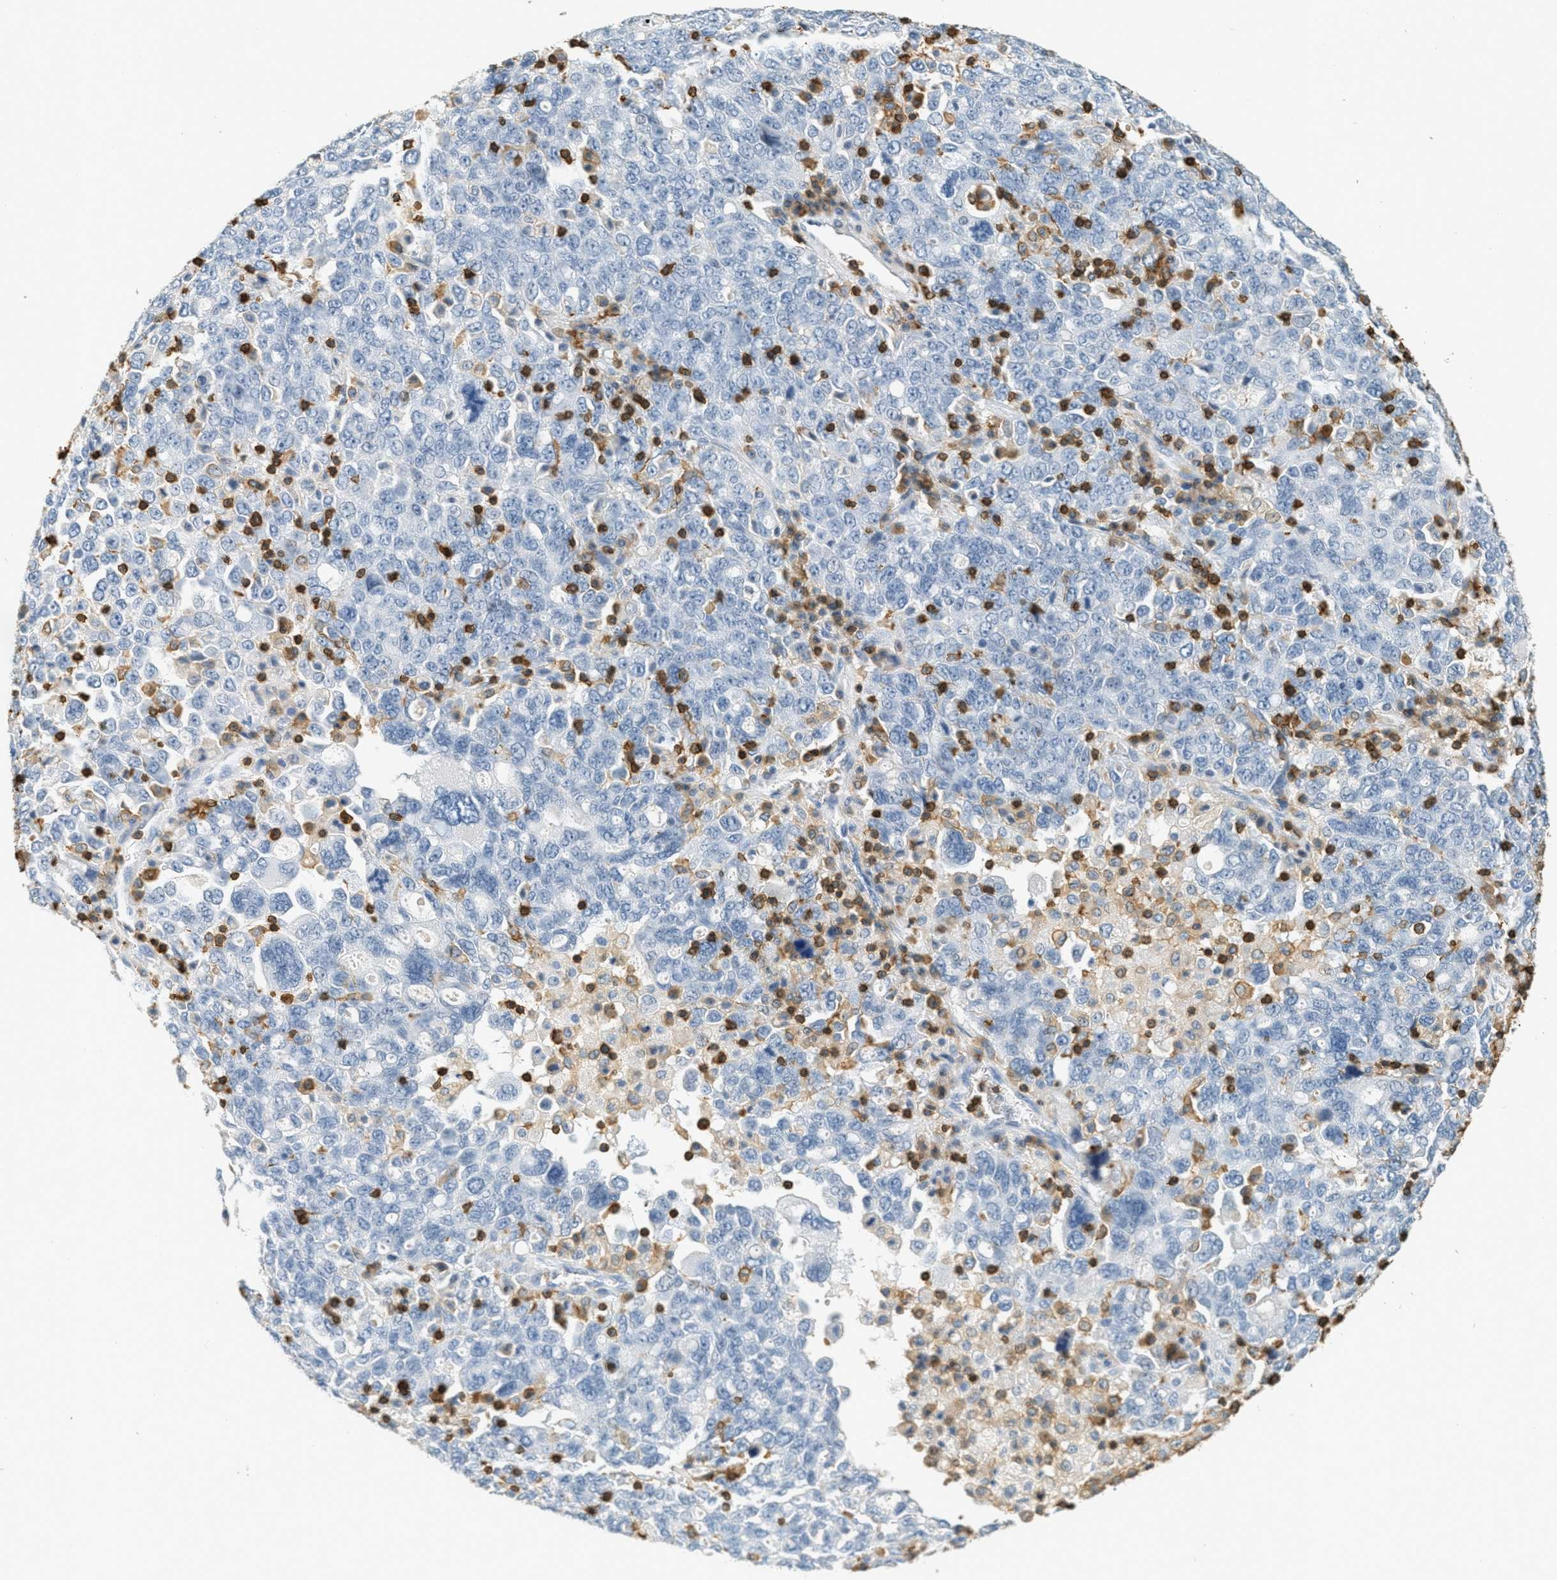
{"staining": {"intensity": "negative", "quantity": "none", "location": "none"}, "tissue": "ovarian cancer", "cell_type": "Tumor cells", "image_type": "cancer", "snomed": [{"axis": "morphology", "description": "Carcinoma, endometroid"}, {"axis": "topography", "description": "Ovary"}], "caption": "Immunohistochemistry (IHC) histopathology image of neoplastic tissue: ovarian cancer stained with DAB (3,3'-diaminobenzidine) demonstrates no significant protein expression in tumor cells.", "gene": "LSP1", "patient": {"sex": "female", "age": 62}}